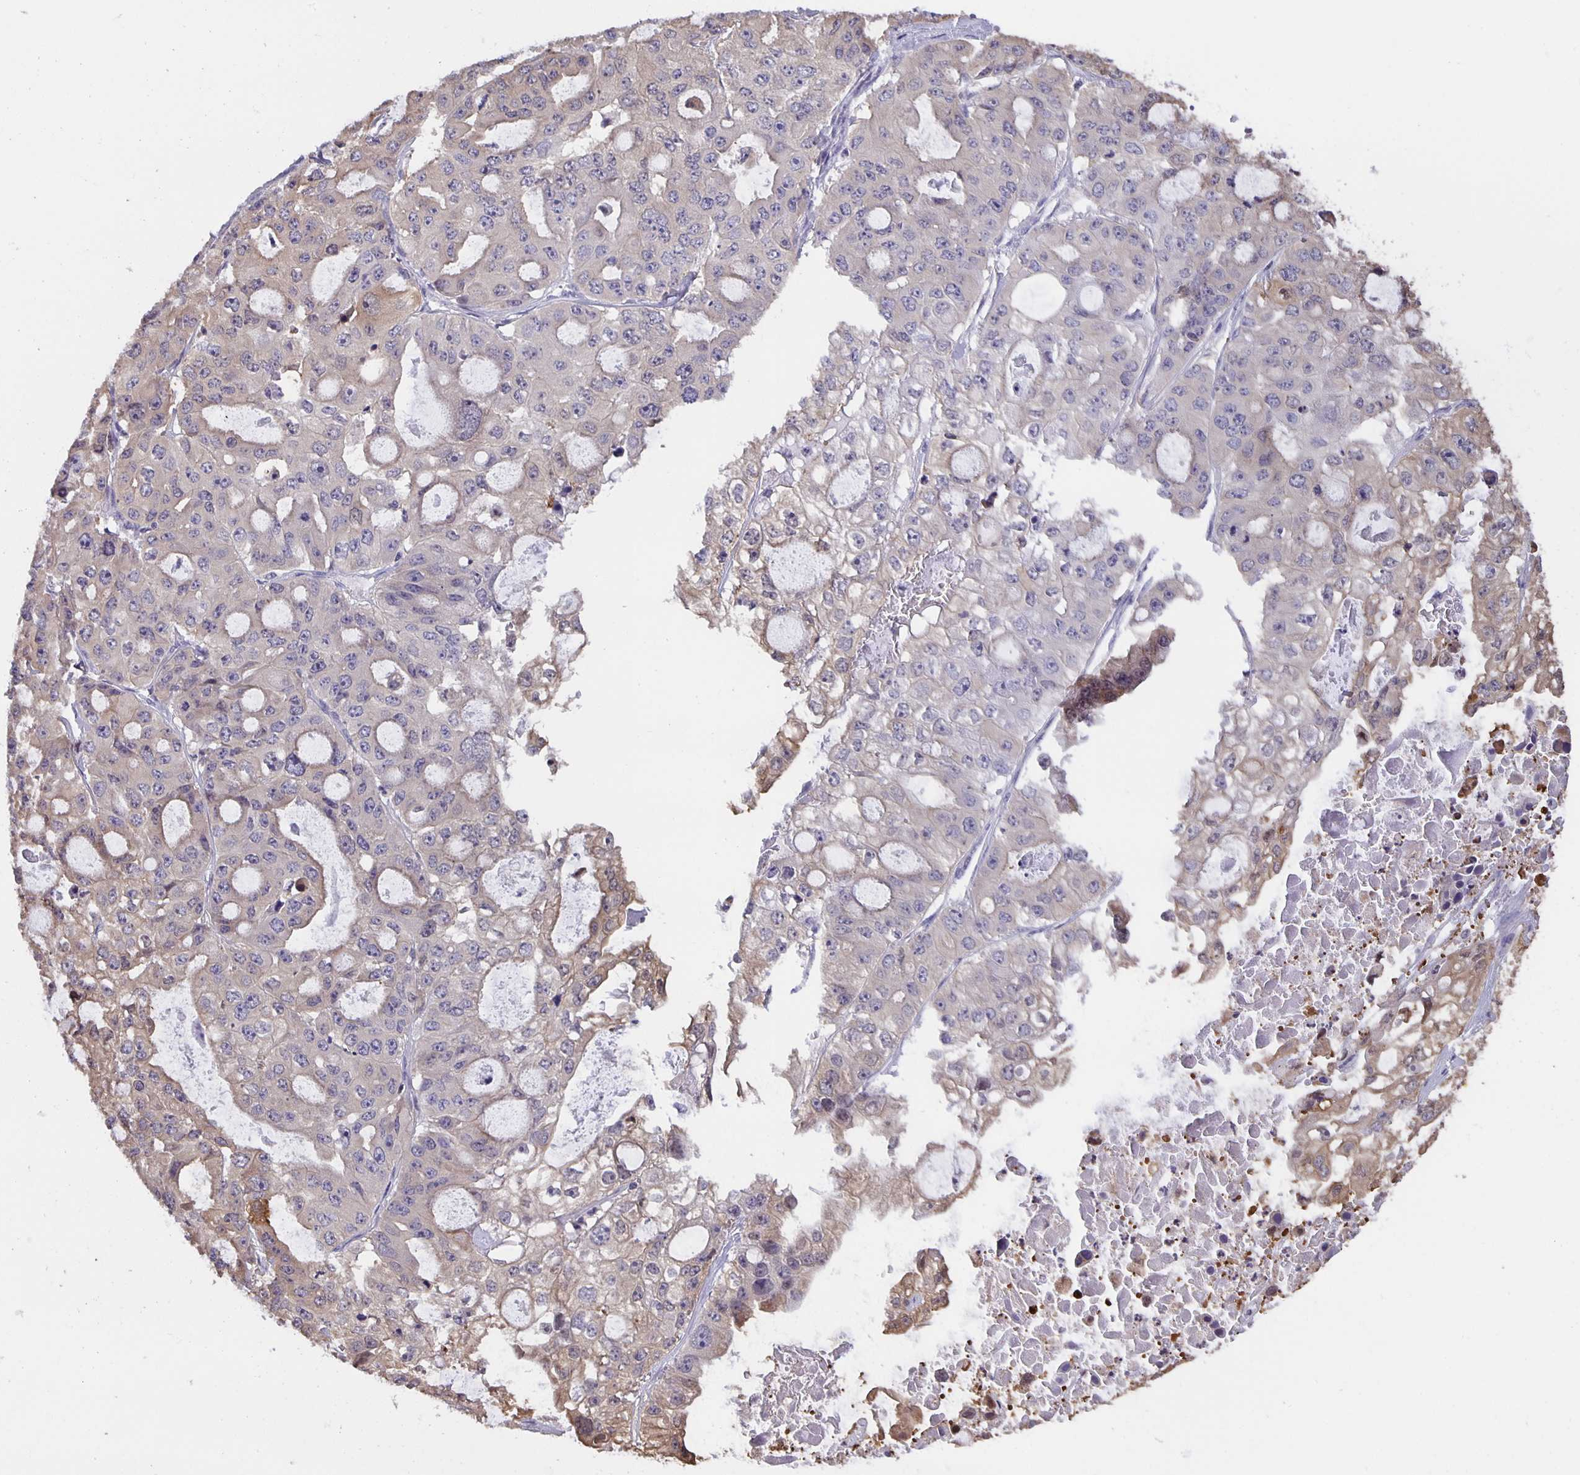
{"staining": {"intensity": "negative", "quantity": "none", "location": "none"}, "tissue": "ovarian cancer", "cell_type": "Tumor cells", "image_type": "cancer", "snomed": [{"axis": "morphology", "description": "Cystadenocarcinoma, serous, NOS"}, {"axis": "topography", "description": "Ovary"}], "caption": "This is an immunohistochemistry histopathology image of human ovarian cancer (serous cystadenocarcinoma). There is no expression in tumor cells.", "gene": "MARCHF6", "patient": {"sex": "female", "age": 56}}